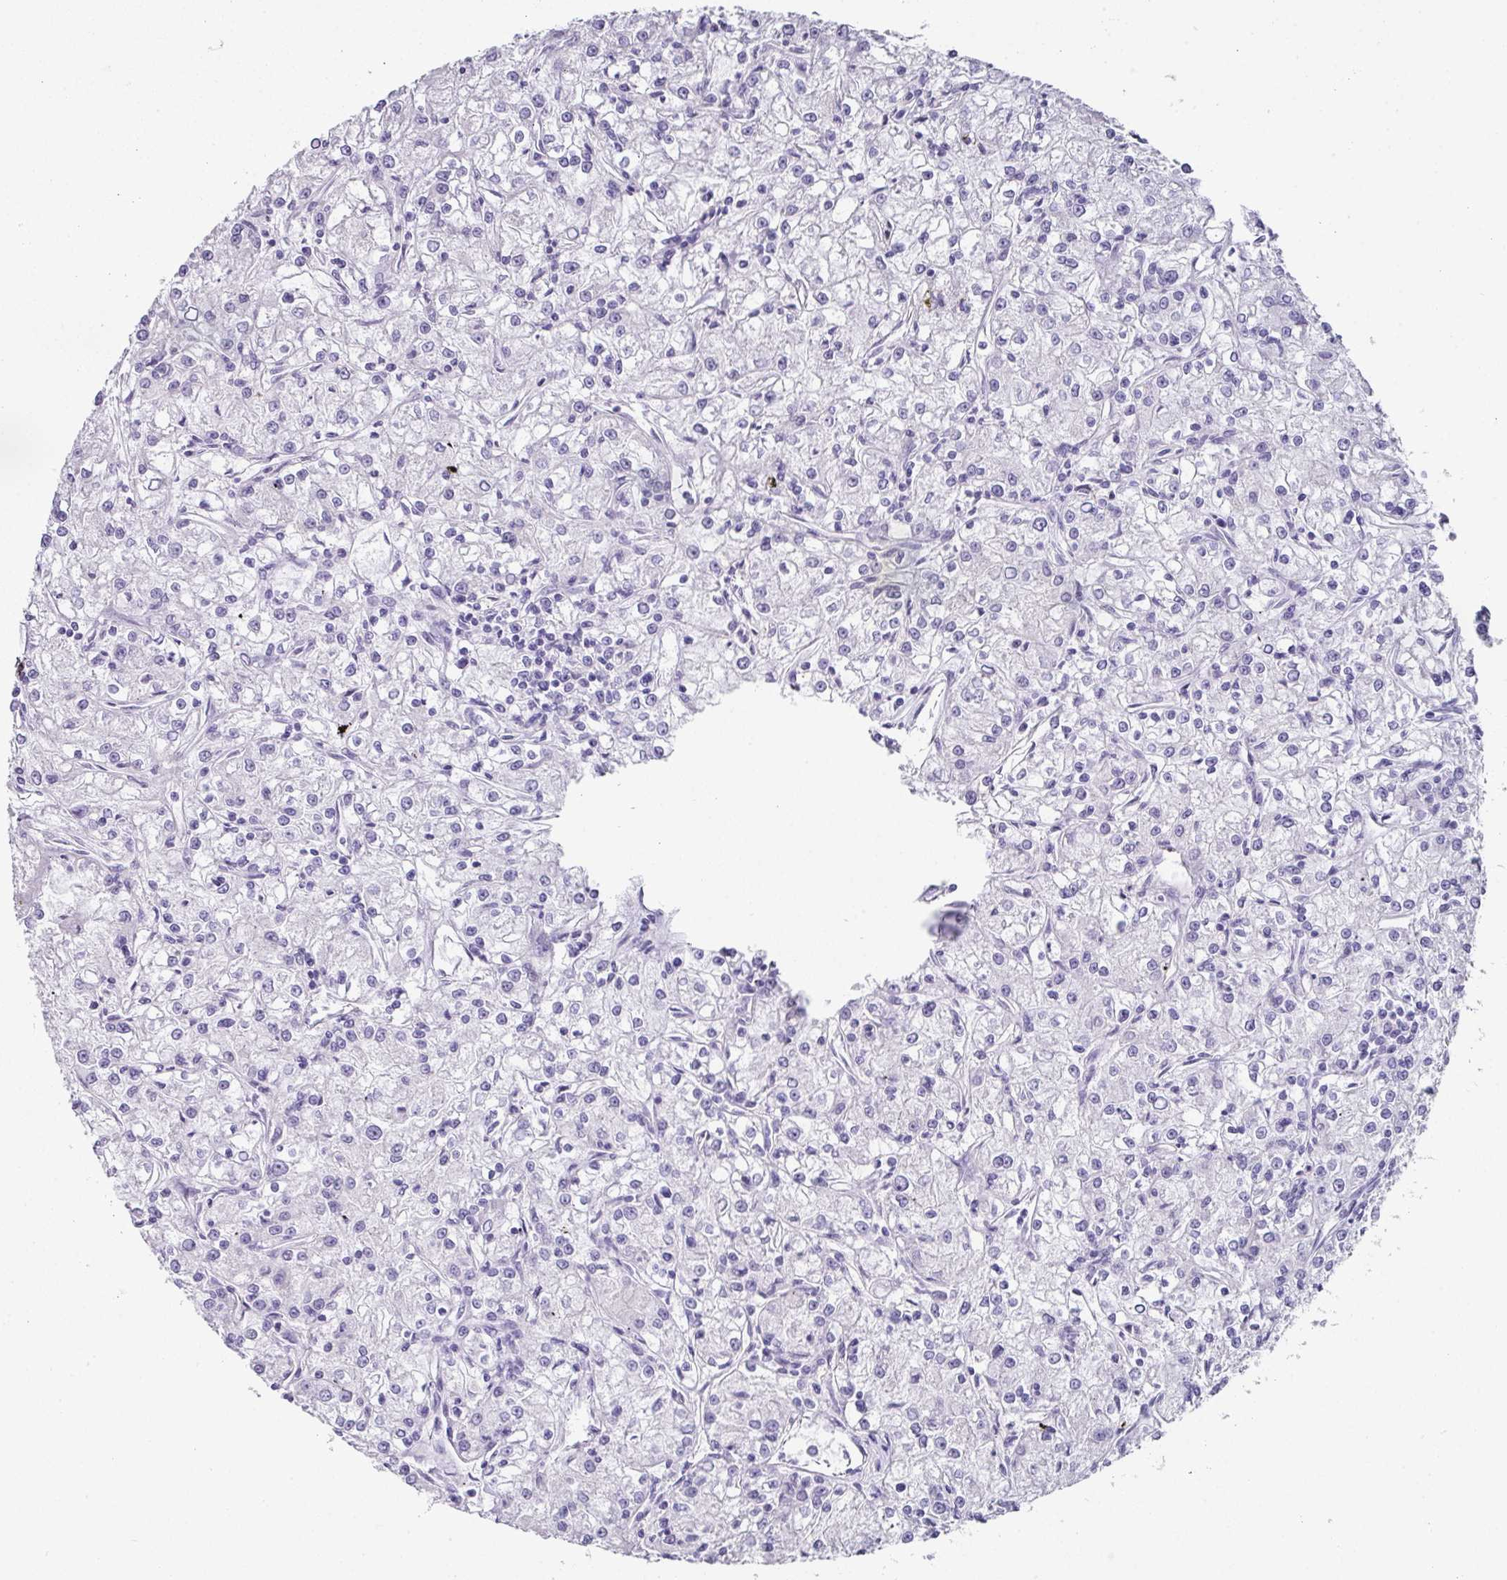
{"staining": {"intensity": "negative", "quantity": "none", "location": "none"}, "tissue": "renal cancer", "cell_type": "Tumor cells", "image_type": "cancer", "snomed": [{"axis": "morphology", "description": "Adenocarcinoma, NOS"}, {"axis": "topography", "description": "Kidney"}], "caption": "A micrograph of renal cancer stained for a protein displays no brown staining in tumor cells. Nuclei are stained in blue.", "gene": "ANKRD29", "patient": {"sex": "female", "age": 59}}